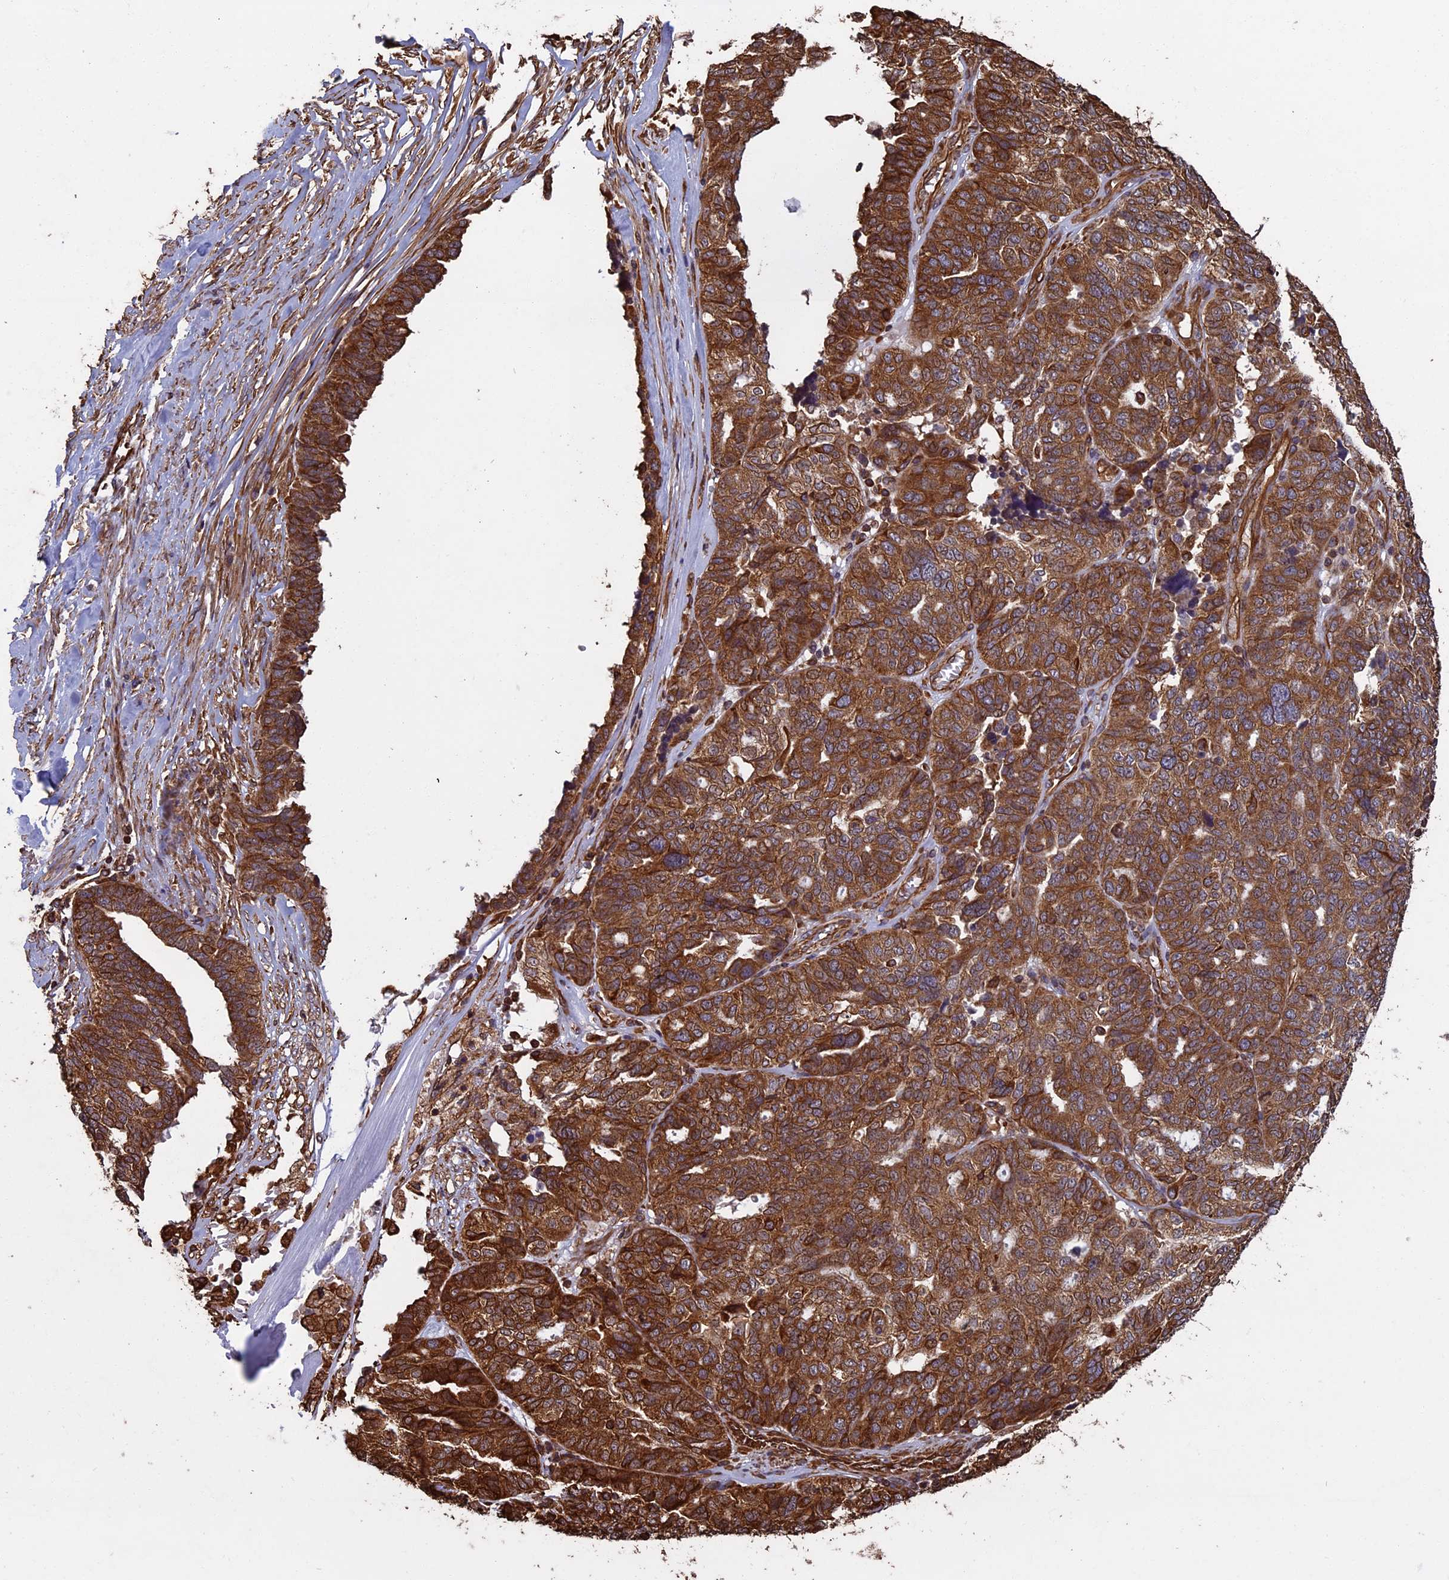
{"staining": {"intensity": "strong", "quantity": ">75%", "location": "cytoplasmic/membranous"}, "tissue": "ovarian cancer", "cell_type": "Tumor cells", "image_type": "cancer", "snomed": [{"axis": "morphology", "description": "Cystadenocarcinoma, serous, NOS"}, {"axis": "topography", "description": "Ovary"}], "caption": "Immunohistochemical staining of ovarian serous cystadenocarcinoma reveals high levels of strong cytoplasmic/membranous expression in about >75% of tumor cells.", "gene": "CCDC124", "patient": {"sex": "female", "age": 59}}